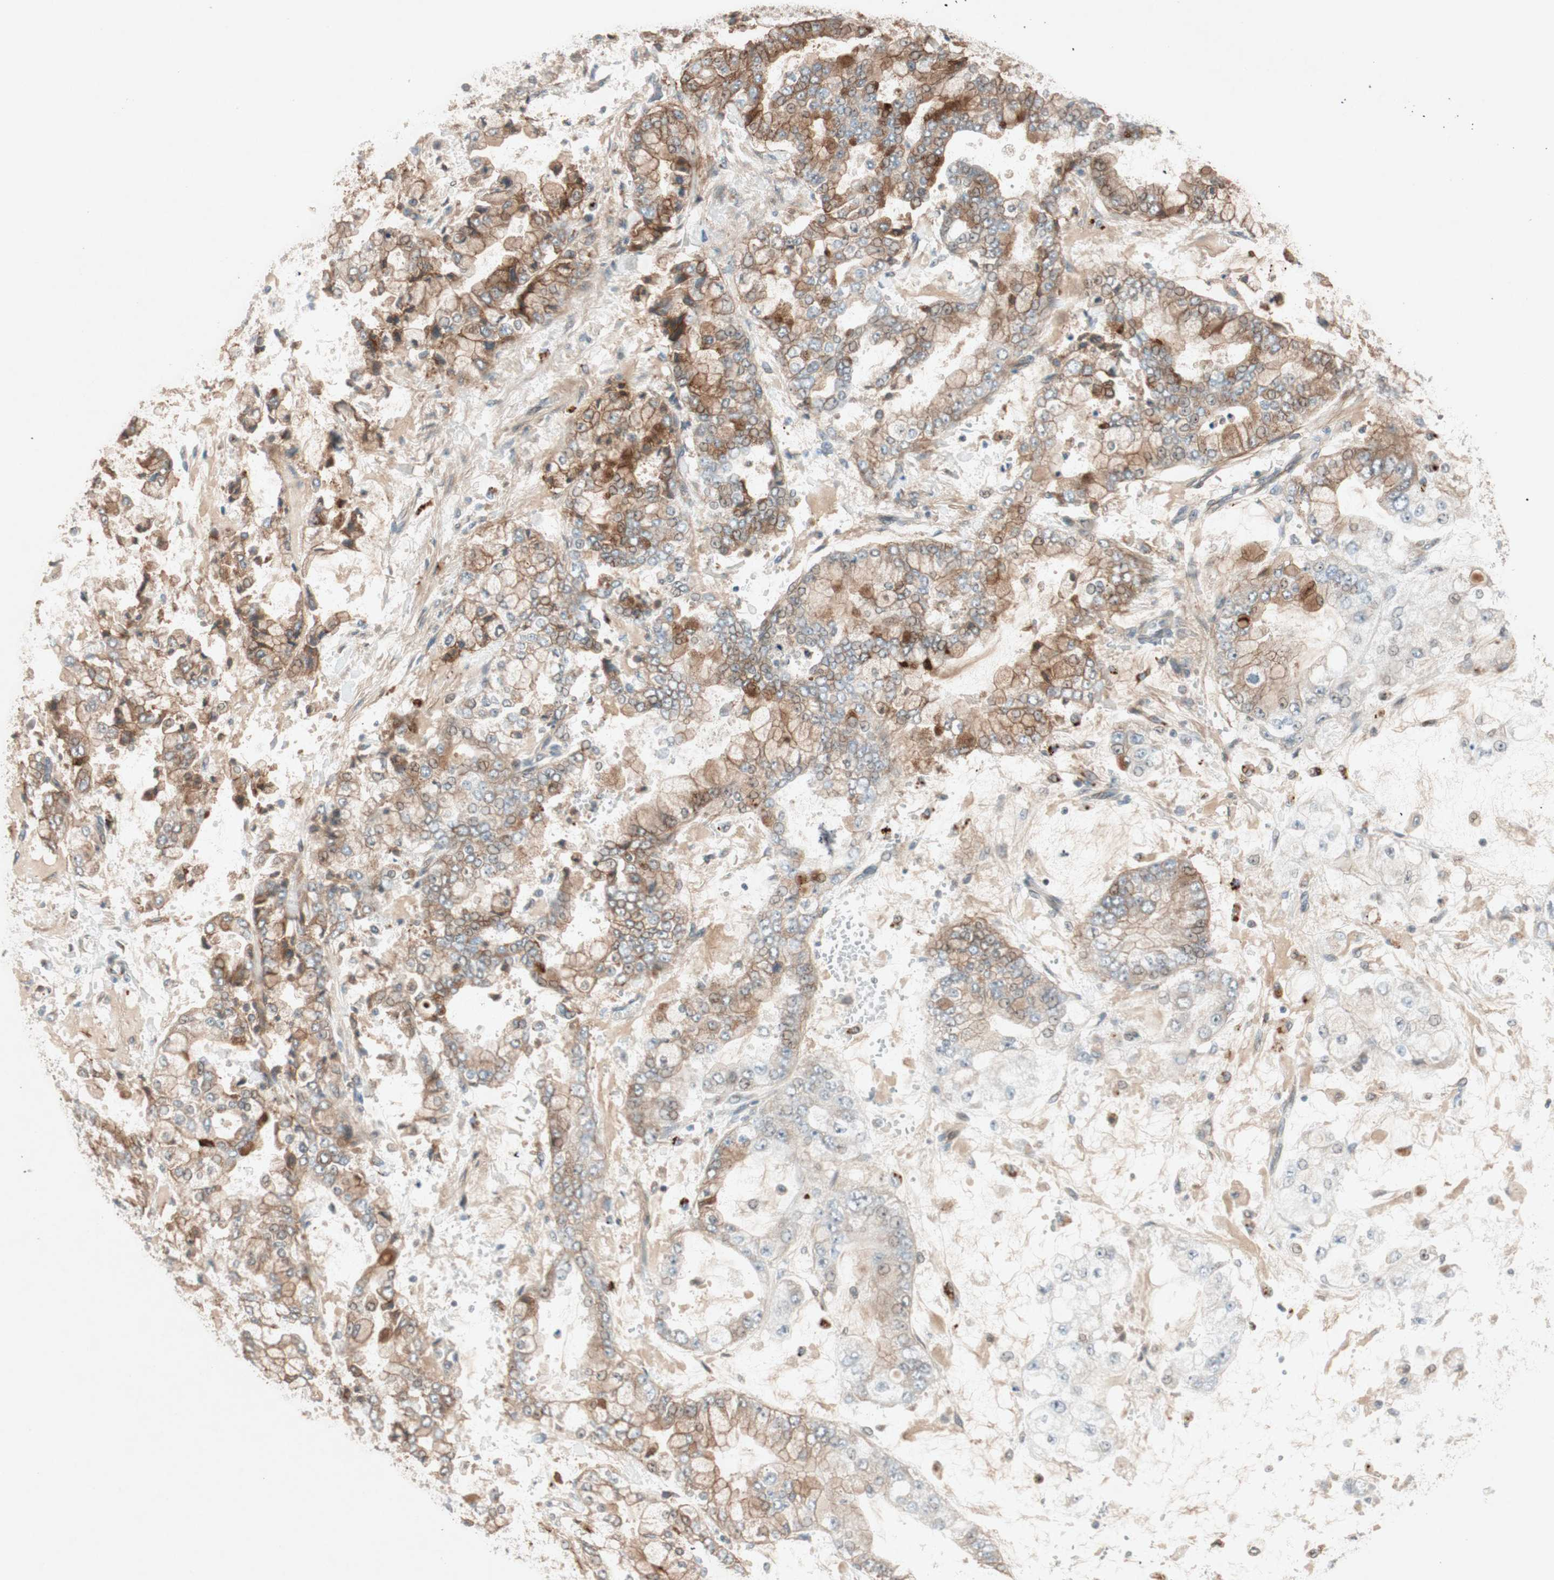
{"staining": {"intensity": "moderate", "quantity": "25%-75%", "location": "cytoplasmic/membranous"}, "tissue": "stomach cancer", "cell_type": "Tumor cells", "image_type": "cancer", "snomed": [{"axis": "morphology", "description": "Adenocarcinoma, NOS"}, {"axis": "topography", "description": "Stomach"}], "caption": "Immunohistochemistry micrograph of neoplastic tissue: human adenocarcinoma (stomach) stained using IHC demonstrates medium levels of moderate protein expression localized specifically in the cytoplasmic/membranous of tumor cells, appearing as a cytoplasmic/membranous brown color.", "gene": "EPHA6", "patient": {"sex": "male", "age": 76}}